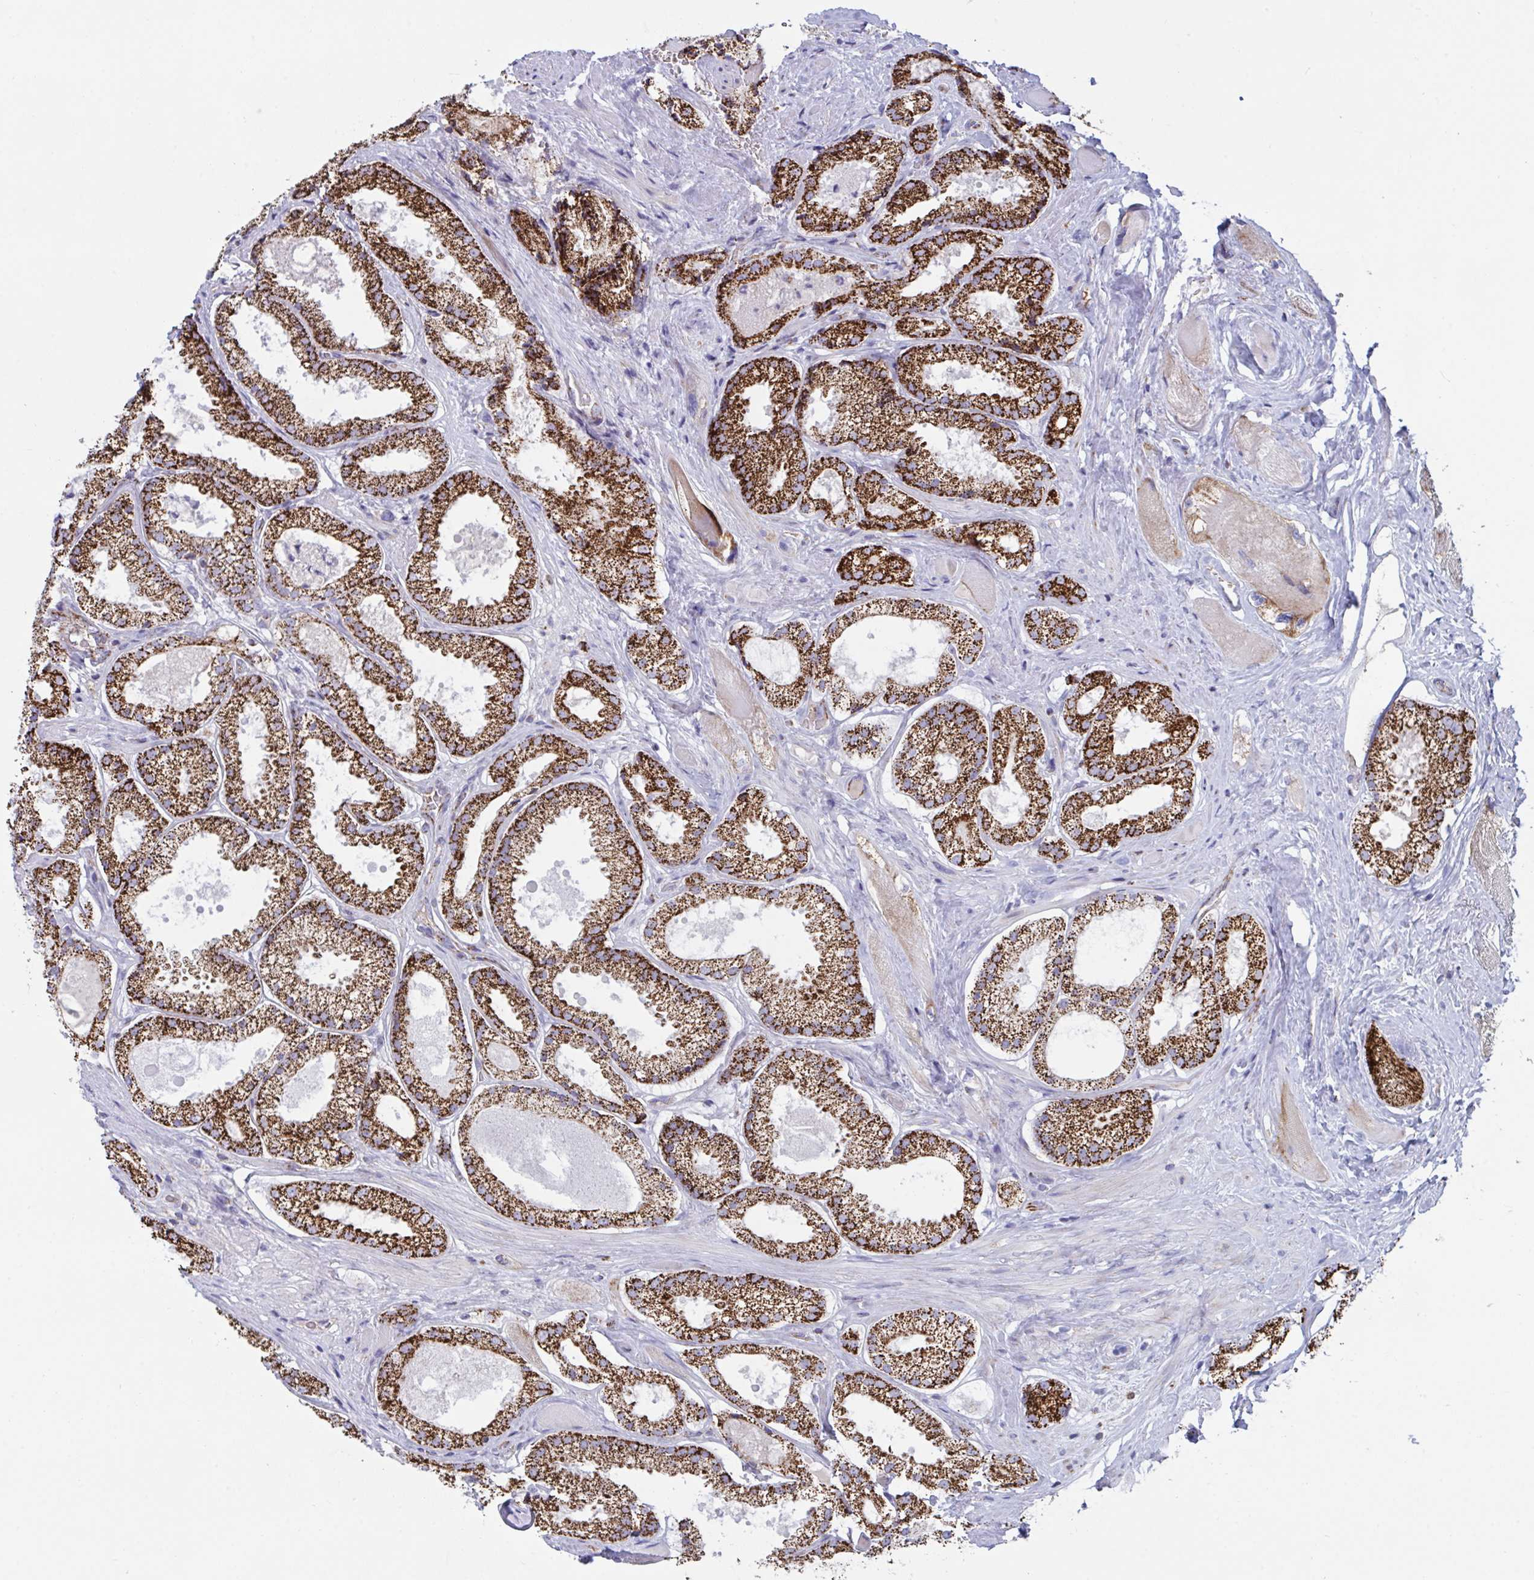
{"staining": {"intensity": "strong", "quantity": ">75%", "location": "cytoplasmic/membranous"}, "tissue": "prostate cancer", "cell_type": "Tumor cells", "image_type": "cancer", "snomed": [{"axis": "morphology", "description": "Adenocarcinoma, High grade"}, {"axis": "topography", "description": "Prostate"}], "caption": "Strong cytoplasmic/membranous protein expression is identified in approximately >75% of tumor cells in prostate cancer (adenocarcinoma (high-grade)). (IHC, brightfield microscopy, high magnification).", "gene": "BCAT2", "patient": {"sex": "male", "age": 68}}